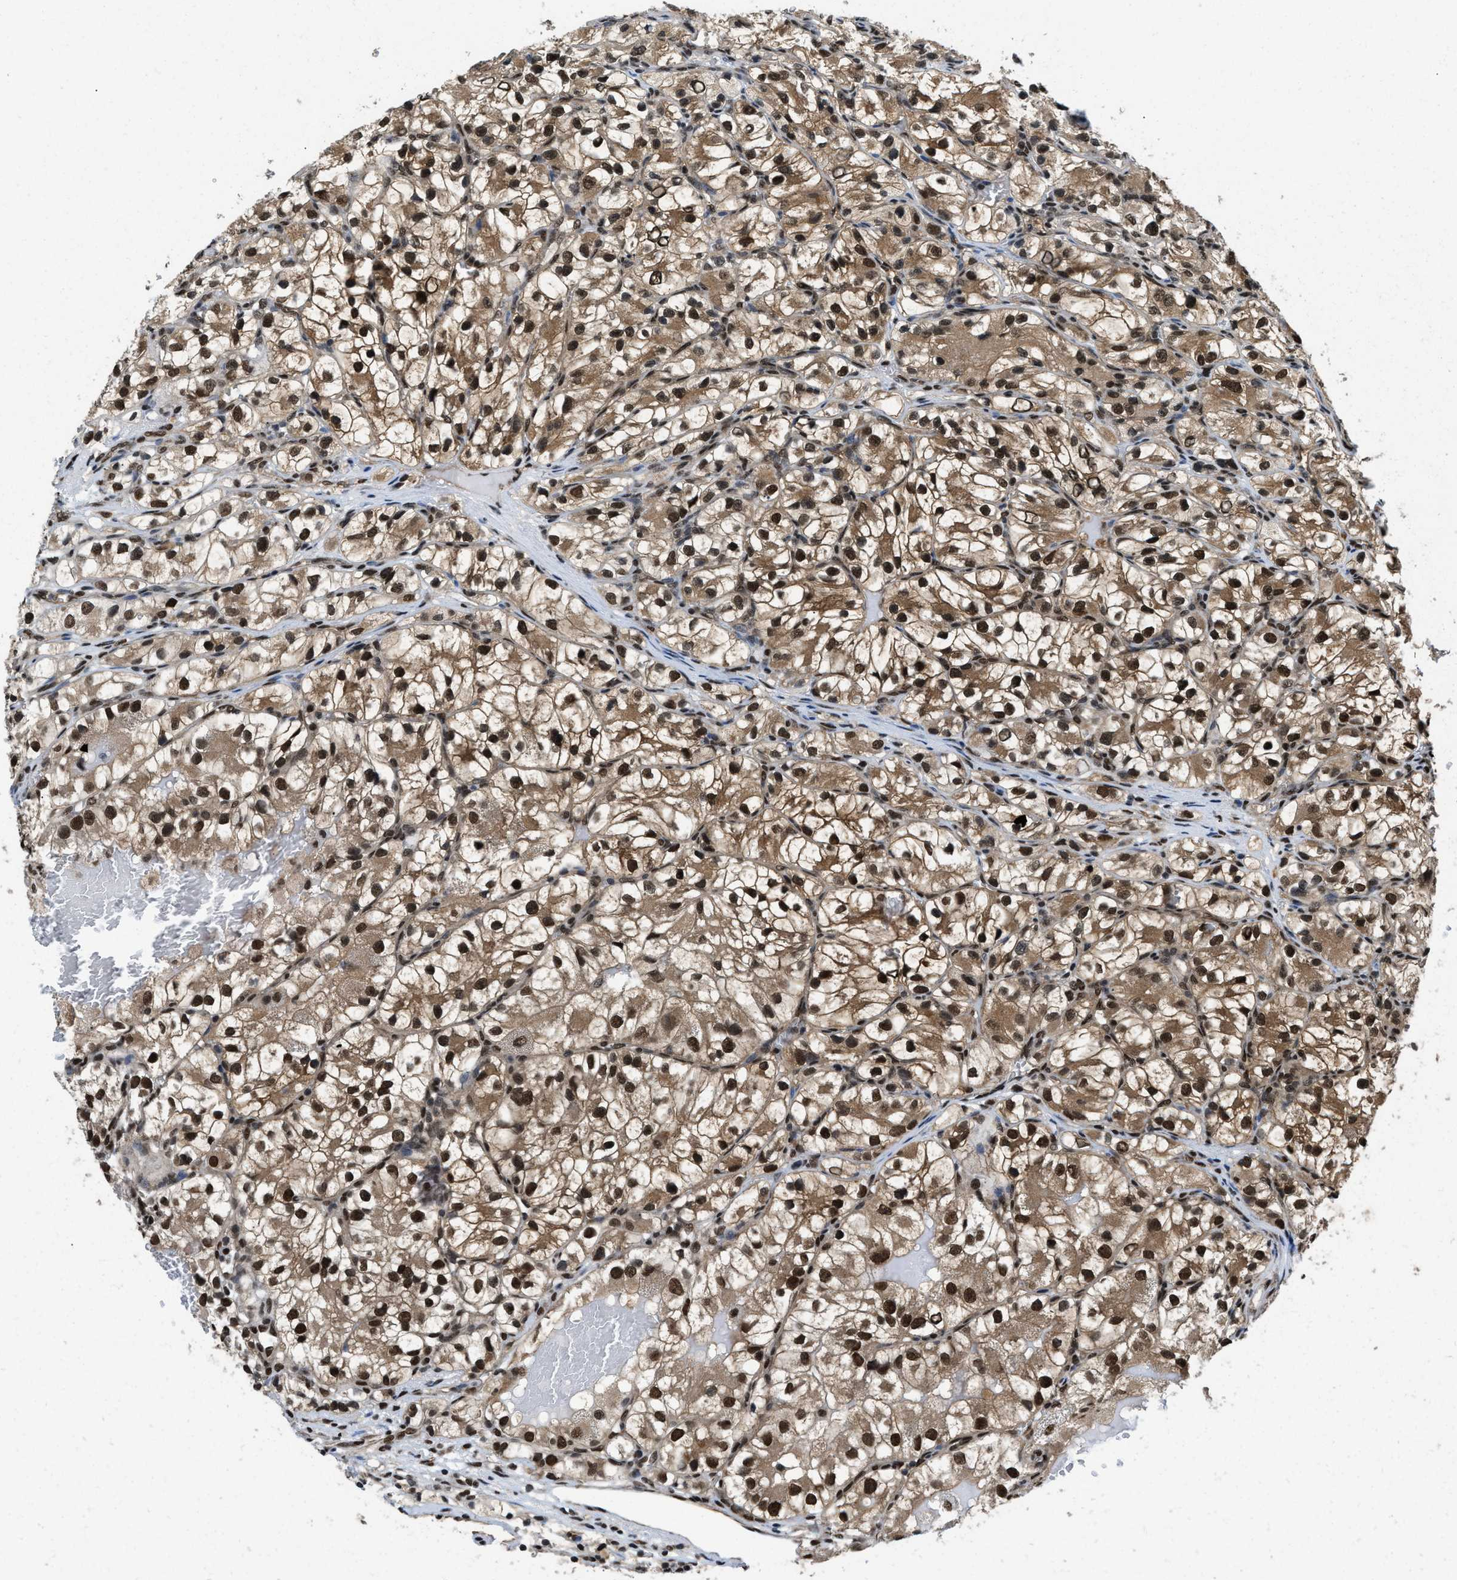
{"staining": {"intensity": "strong", "quantity": ">75%", "location": "cytoplasmic/membranous,nuclear"}, "tissue": "renal cancer", "cell_type": "Tumor cells", "image_type": "cancer", "snomed": [{"axis": "morphology", "description": "Adenocarcinoma, NOS"}, {"axis": "topography", "description": "Kidney"}], "caption": "Renal cancer was stained to show a protein in brown. There is high levels of strong cytoplasmic/membranous and nuclear positivity in approximately >75% of tumor cells.", "gene": "SAFB", "patient": {"sex": "female", "age": 57}}